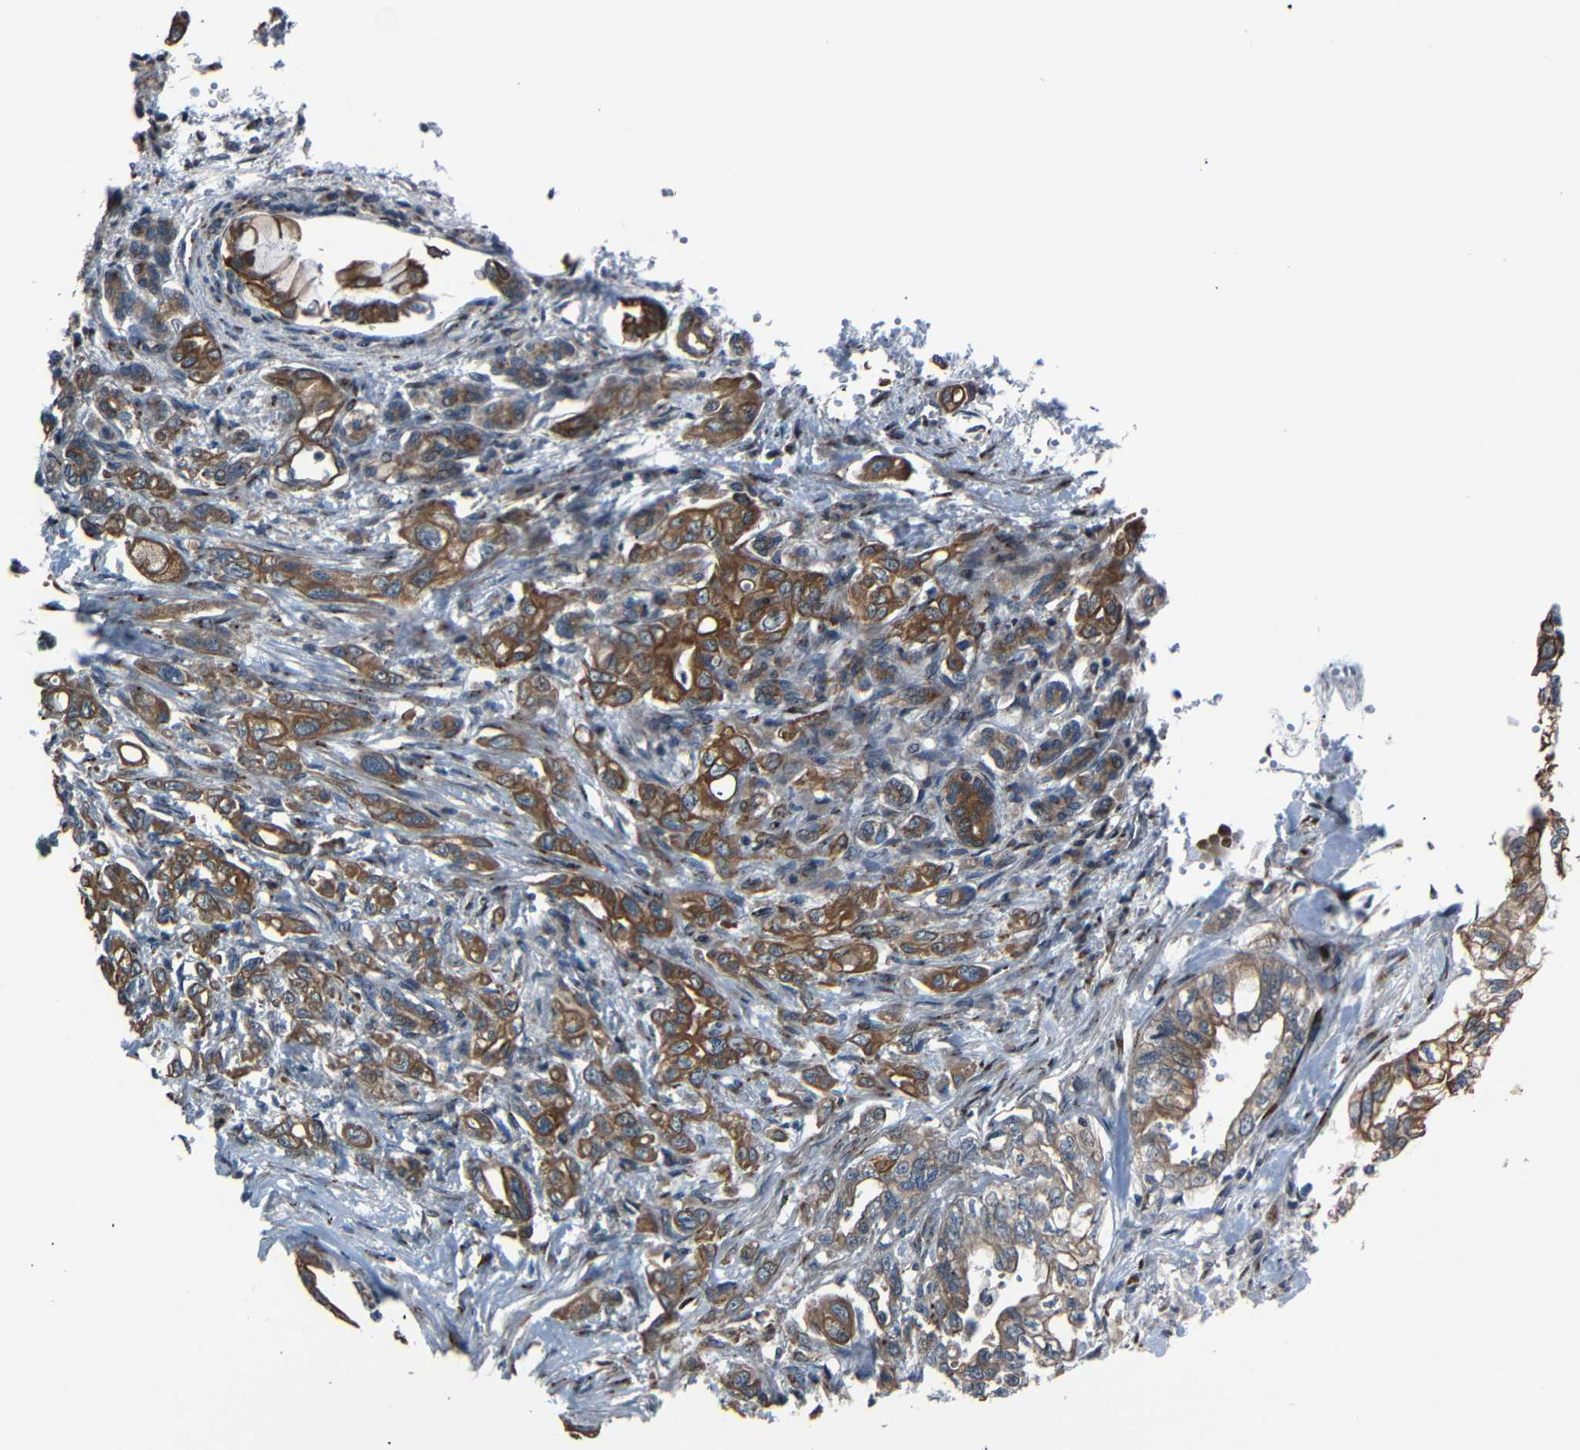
{"staining": {"intensity": "strong", "quantity": ">75%", "location": "cytoplasmic/membranous"}, "tissue": "pancreatic cancer", "cell_type": "Tumor cells", "image_type": "cancer", "snomed": [{"axis": "morphology", "description": "Normal tissue, NOS"}, {"axis": "topography", "description": "Pancreas"}], "caption": "This histopathology image displays IHC staining of human pancreatic cancer, with high strong cytoplasmic/membranous expression in about >75% of tumor cells.", "gene": "AKAP9", "patient": {"sex": "male", "age": 42}}